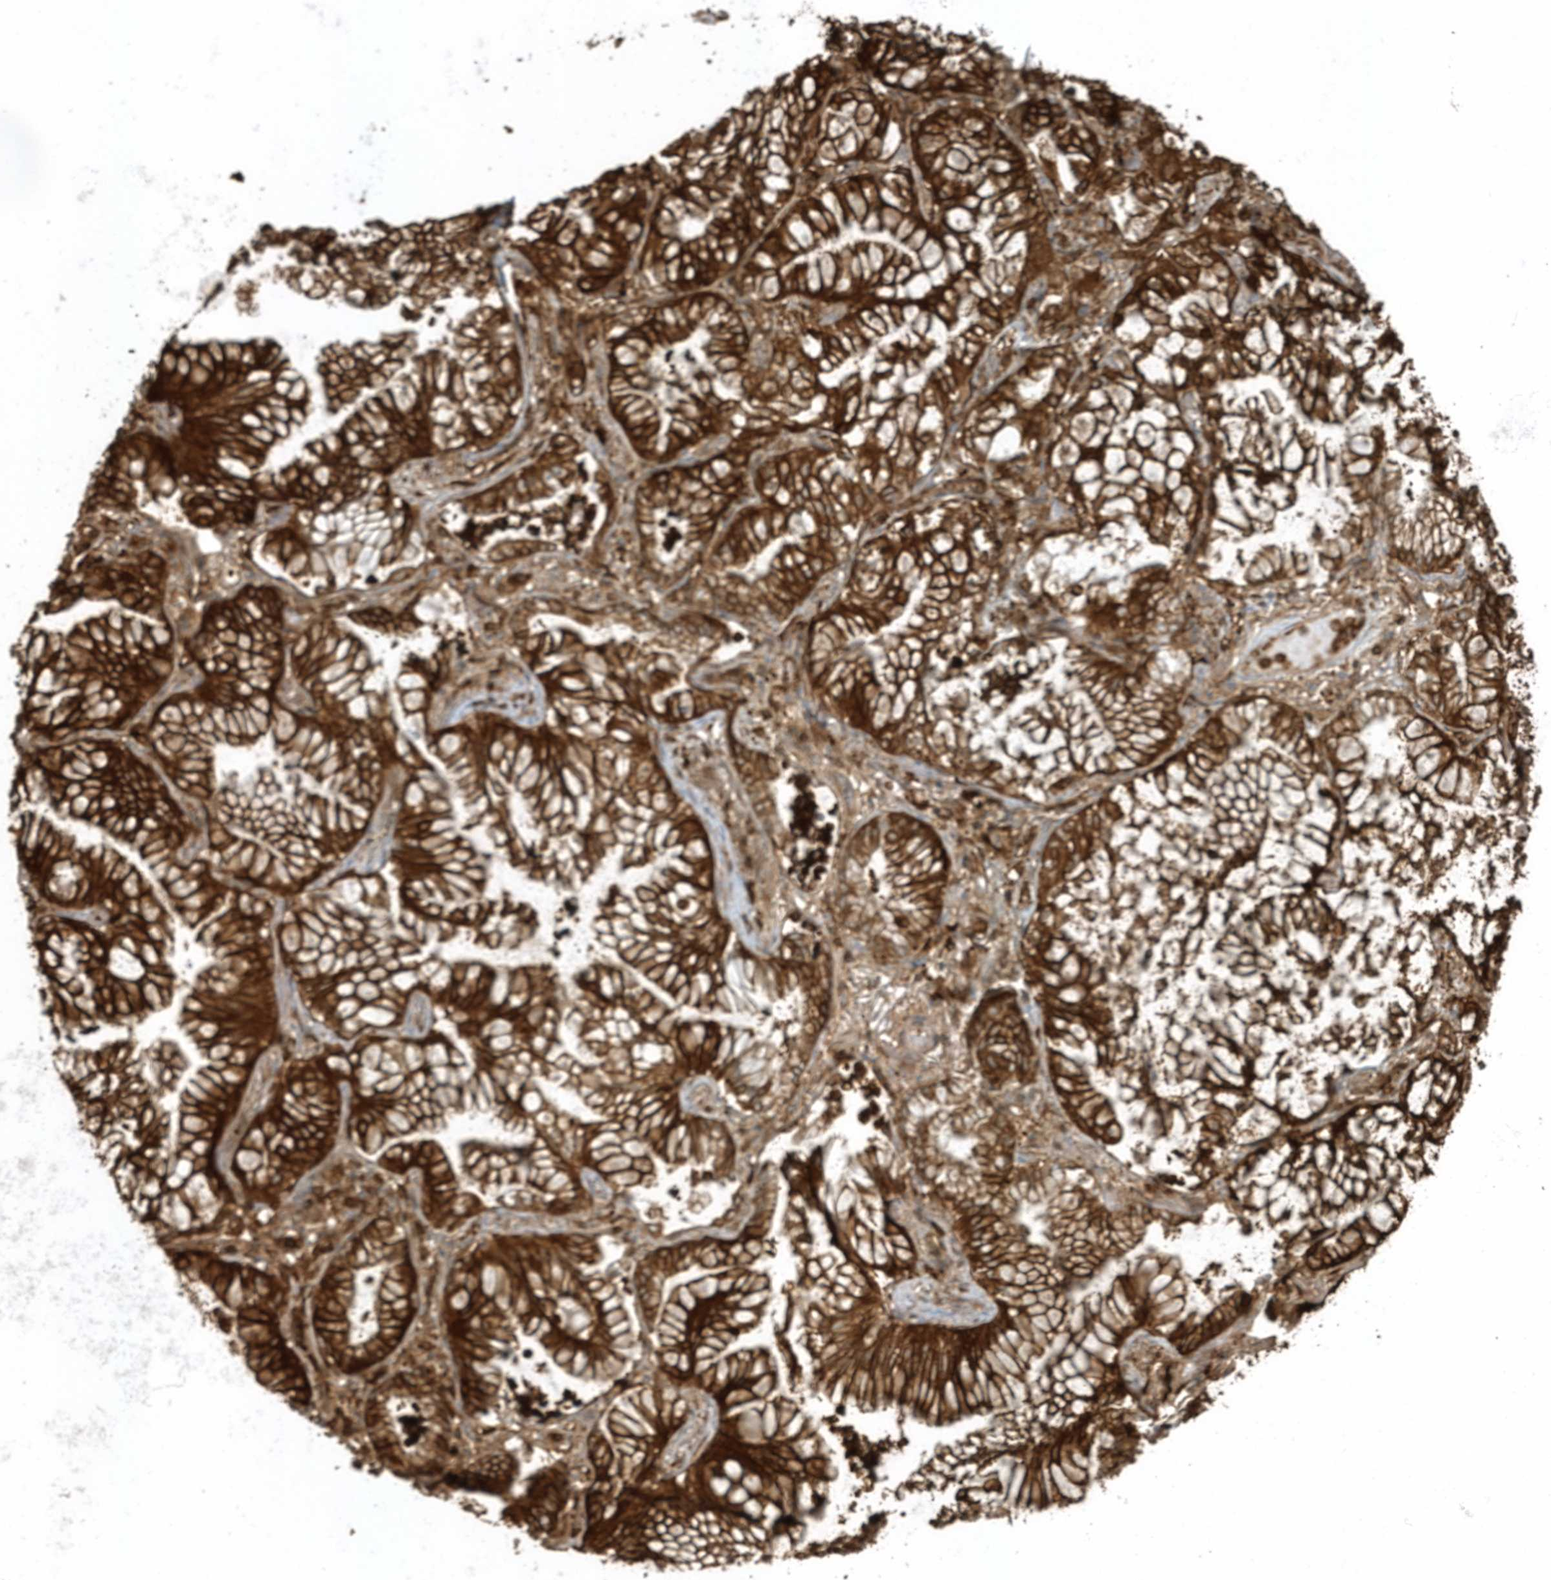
{"staining": {"intensity": "strong", "quantity": ">75%", "location": "cytoplasmic/membranous"}, "tissue": "lung cancer", "cell_type": "Tumor cells", "image_type": "cancer", "snomed": [{"axis": "morphology", "description": "Adenocarcinoma, NOS"}, {"axis": "topography", "description": "Lung"}], "caption": "A histopathology image of human lung cancer stained for a protein reveals strong cytoplasmic/membranous brown staining in tumor cells.", "gene": "CLCN6", "patient": {"sex": "female", "age": 70}}